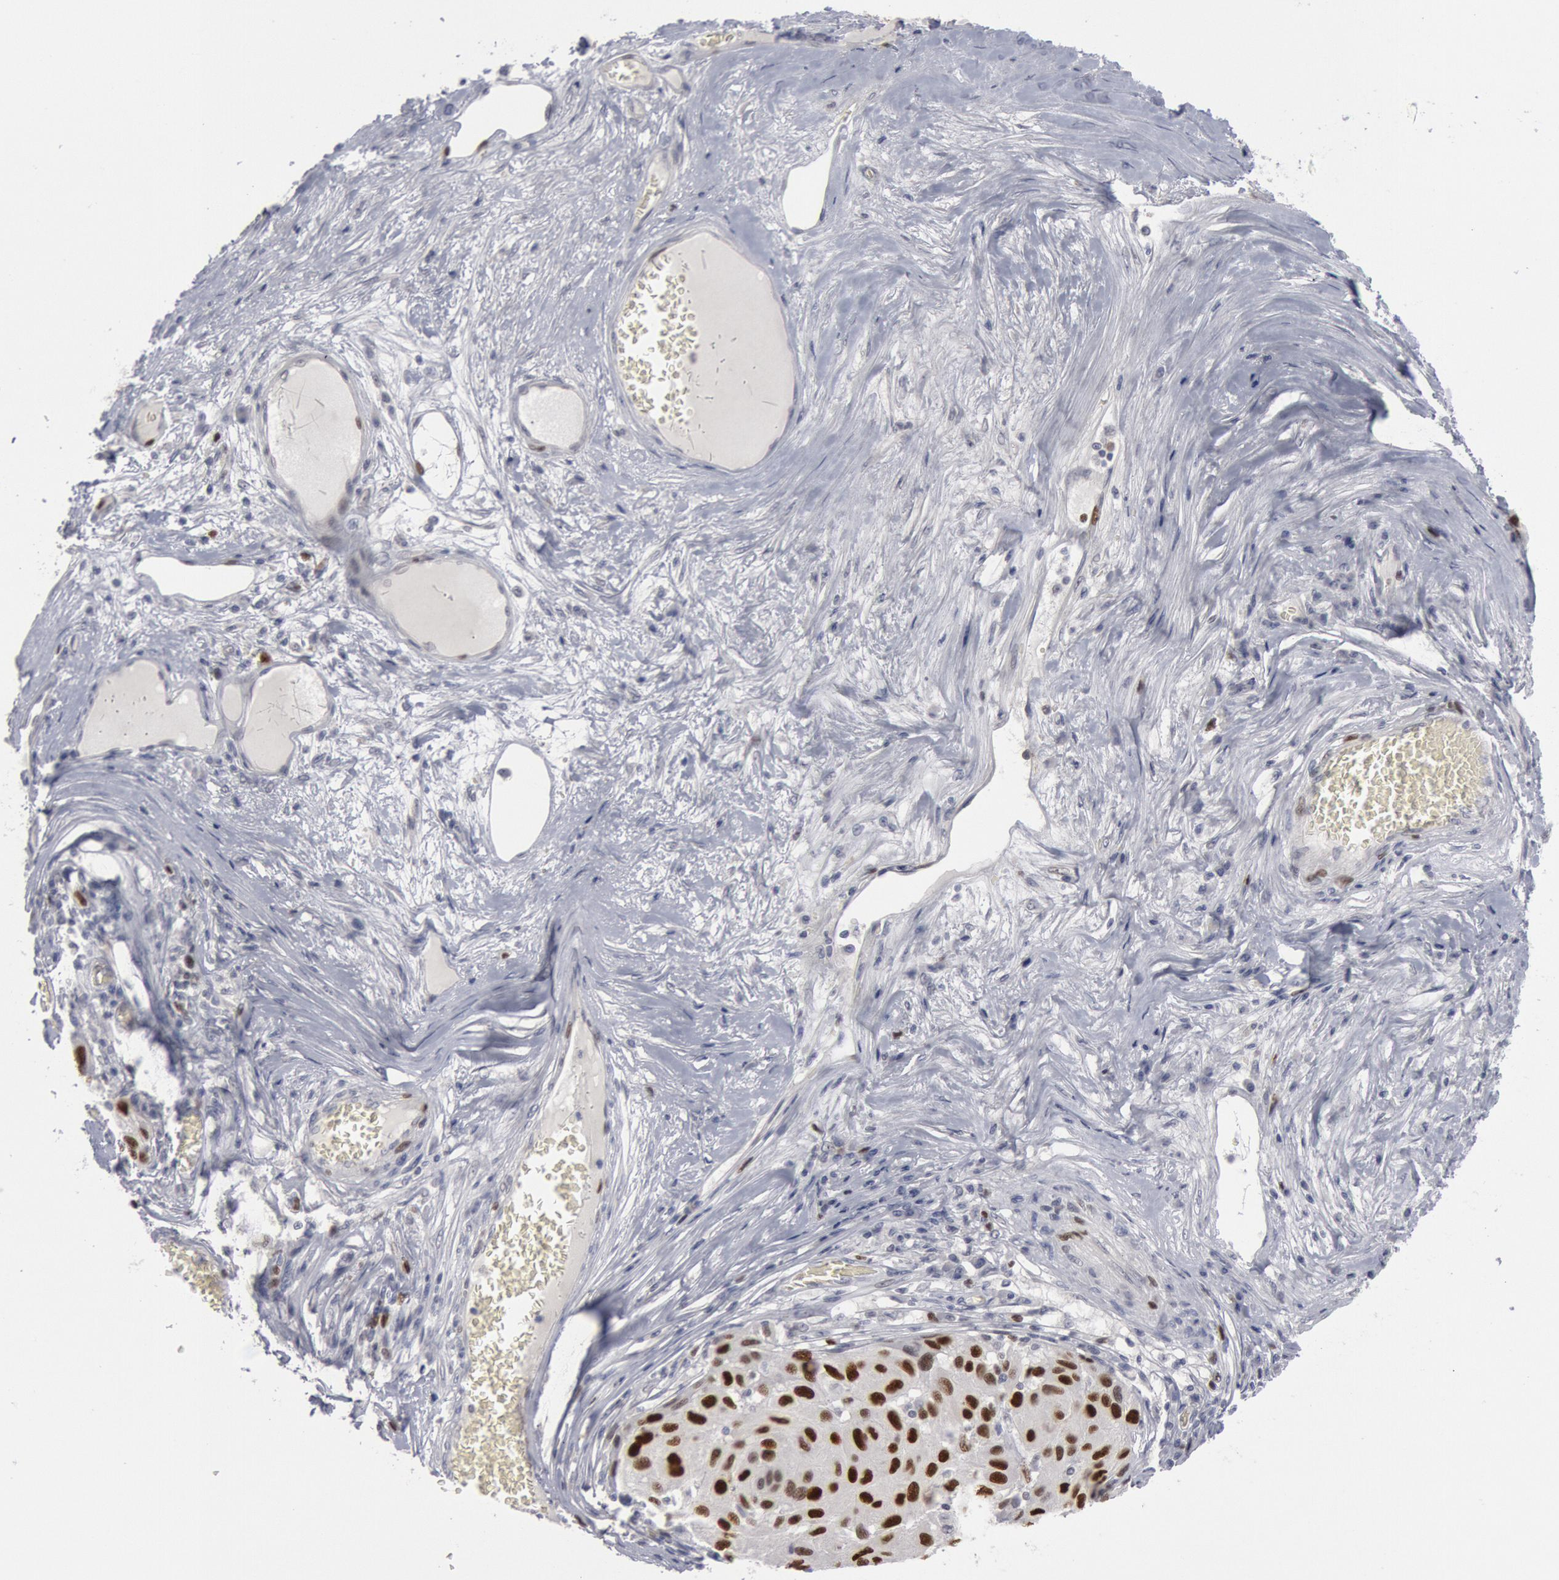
{"staining": {"intensity": "strong", "quantity": ">75%", "location": "nuclear"}, "tissue": "melanoma", "cell_type": "Tumor cells", "image_type": "cancer", "snomed": [{"axis": "morphology", "description": "Malignant melanoma, NOS"}, {"axis": "topography", "description": "Skin"}], "caption": "Melanoma stained with a brown dye shows strong nuclear positive staining in about >75% of tumor cells.", "gene": "WDHD1", "patient": {"sex": "female", "age": 77}}